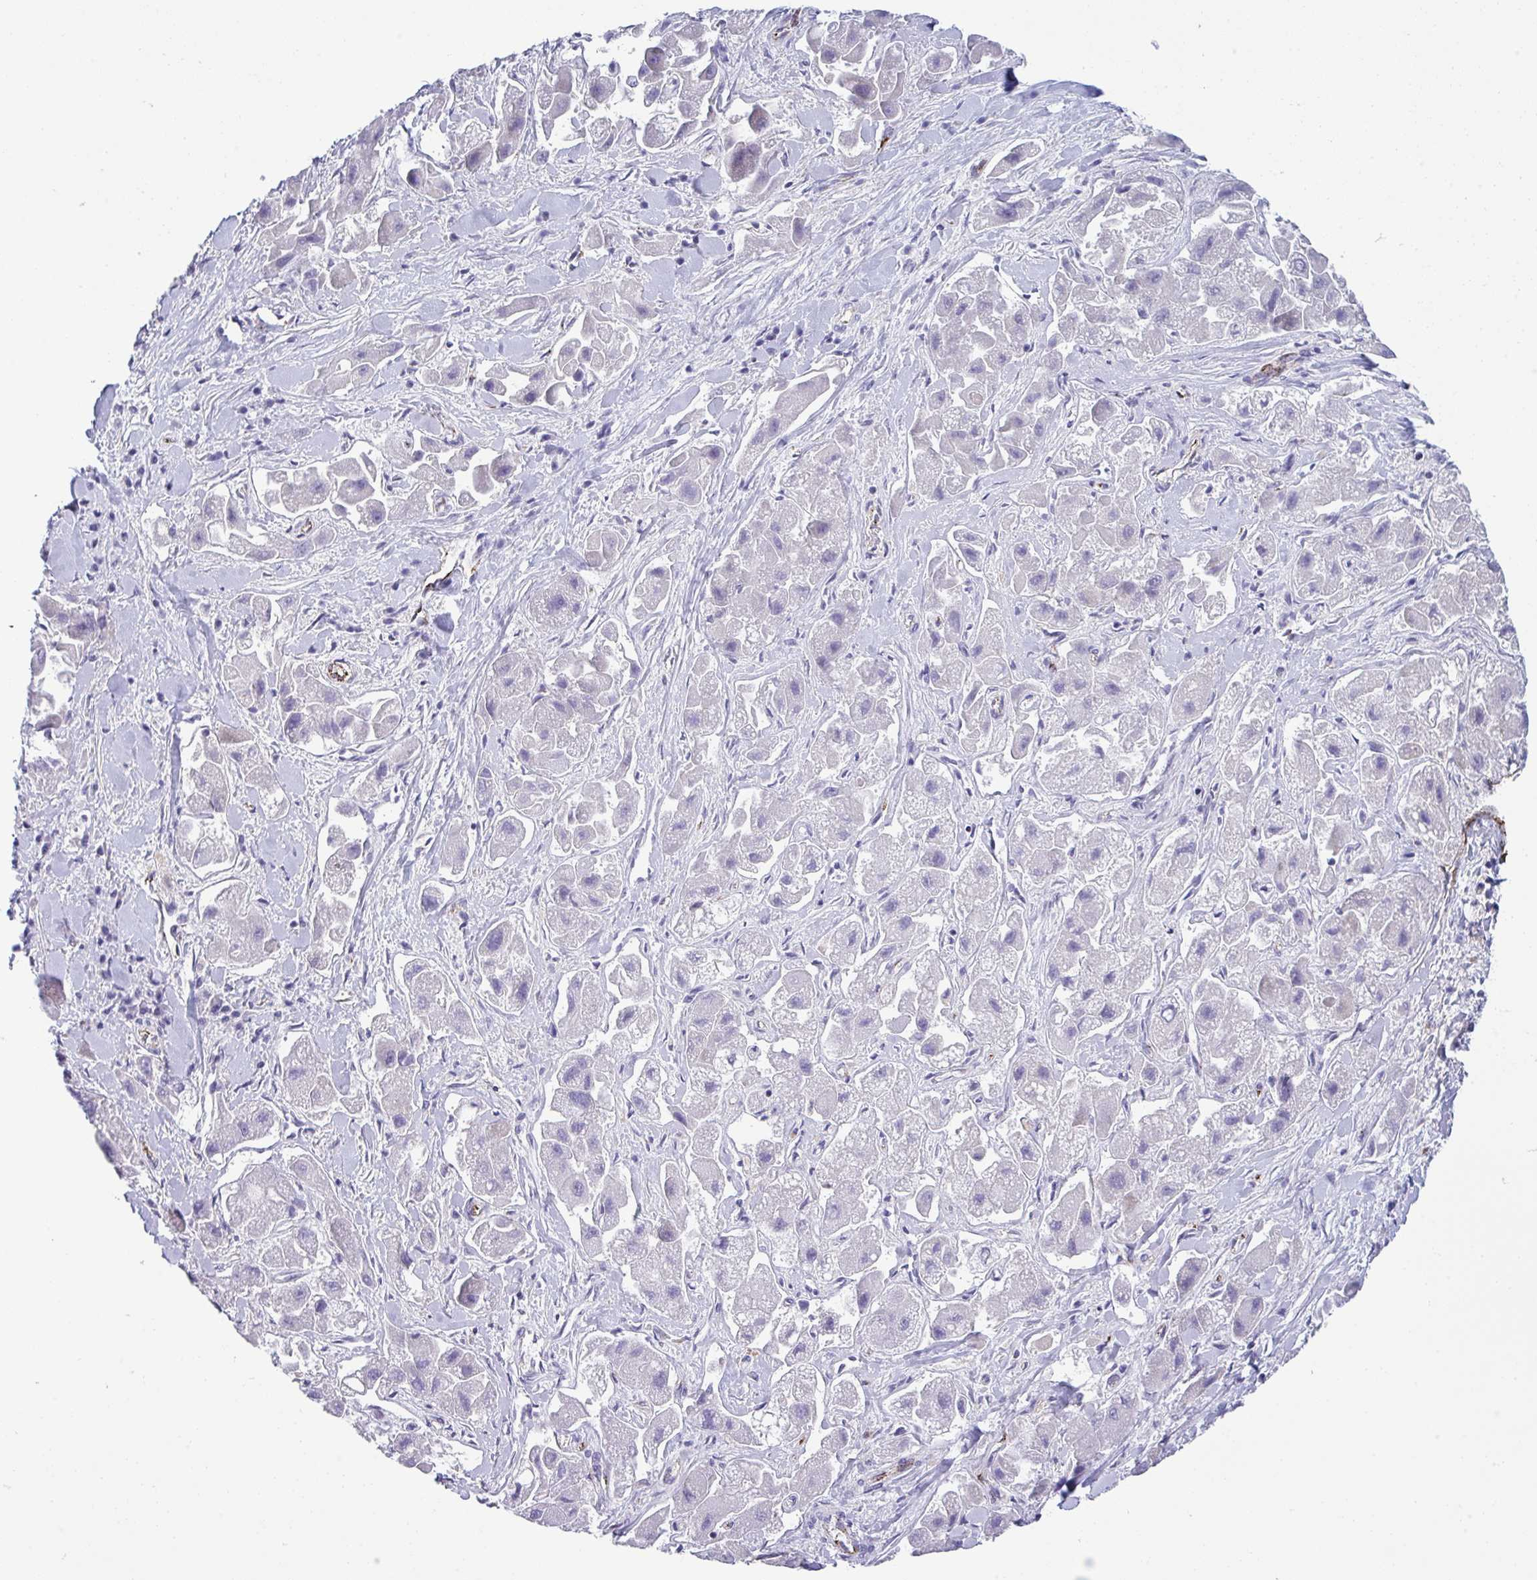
{"staining": {"intensity": "negative", "quantity": "none", "location": "none"}, "tissue": "liver cancer", "cell_type": "Tumor cells", "image_type": "cancer", "snomed": [{"axis": "morphology", "description": "Carcinoma, Hepatocellular, NOS"}, {"axis": "topography", "description": "Liver"}], "caption": "Photomicrograph shows no protein positivity in tumor cells of liver cancer tissue. The staining was performed using DAB (3,3'-diaminobenzidine) to visualize the protein expression in brown, while the nuclei were stained in blue with hematoxylin (Magnification: 20x).", "gene": "TOR1AIP2", "patient": {"sex": "male", "age": 24}}